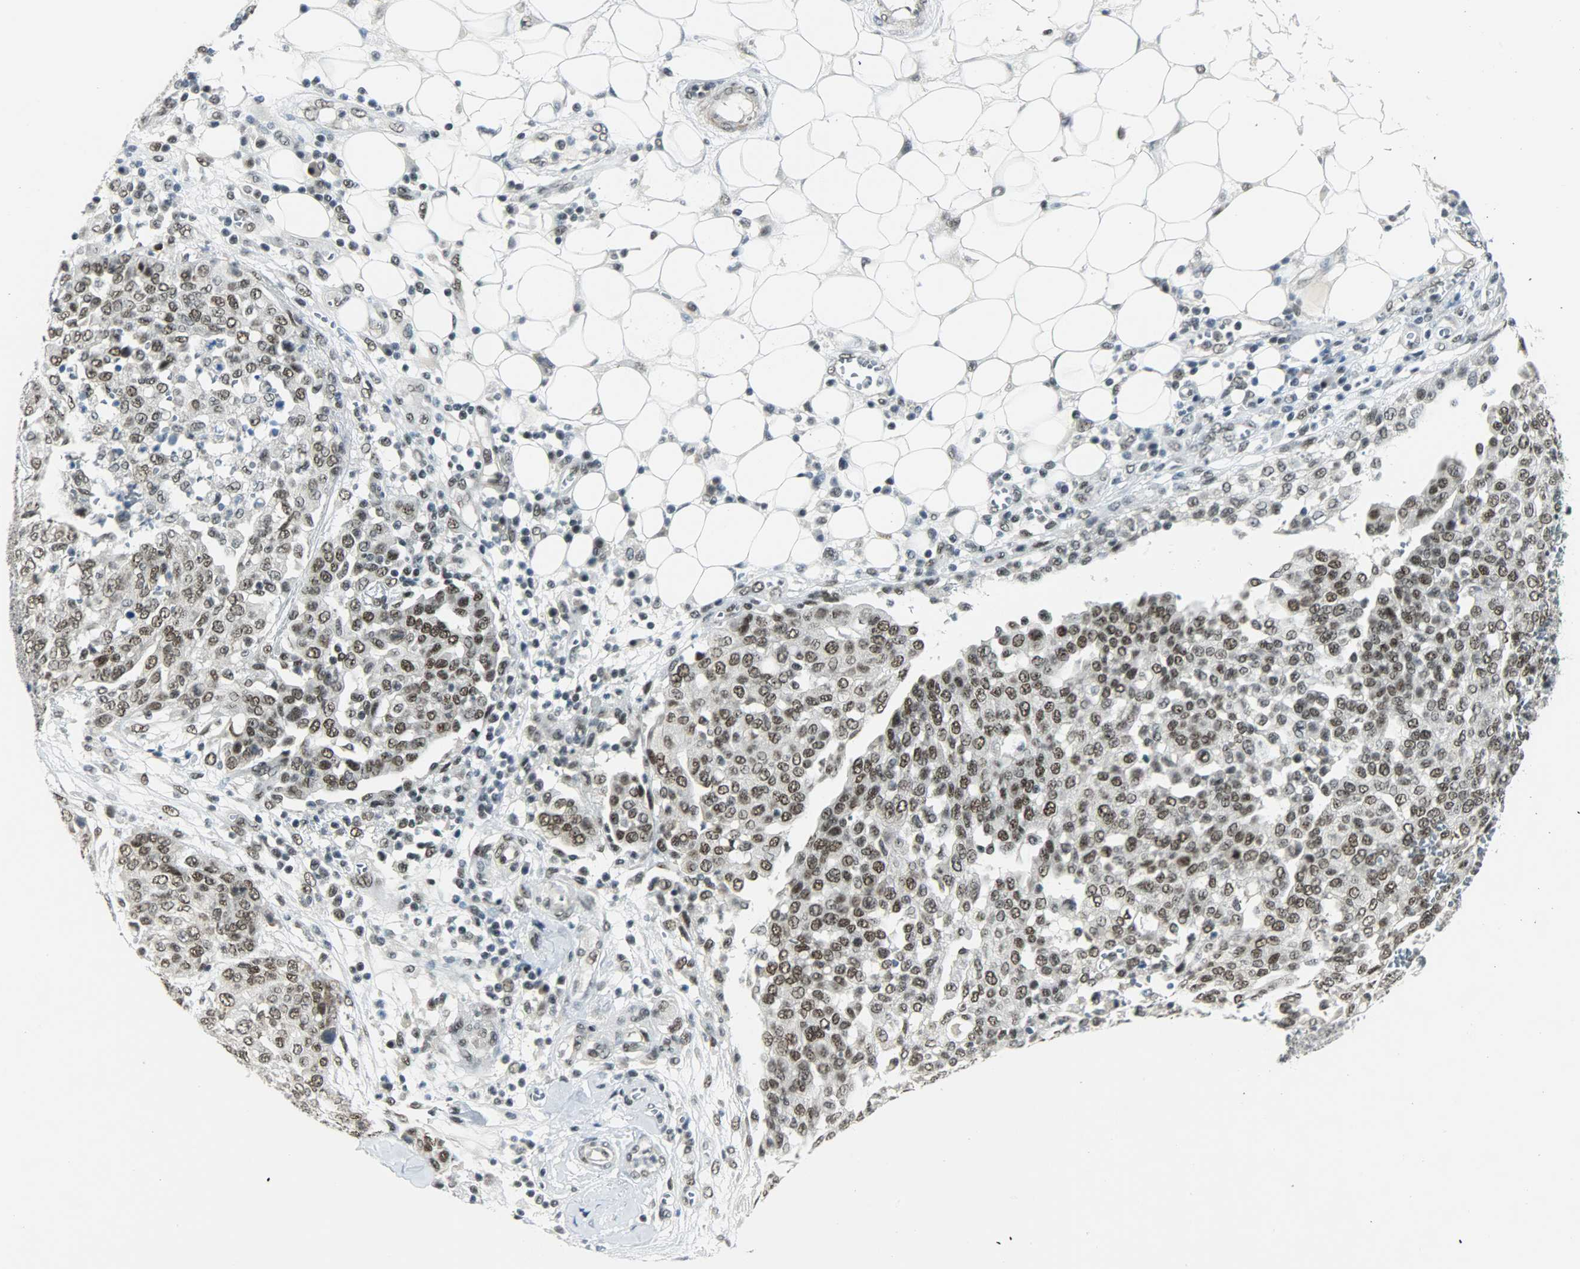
{"staining": {"intensity": "moderate", "quantity": ">75%", "location": "nuclear"}, "tissue": "ovarian cancer", "cell_type": "Tumor cells", "image_type": "cancer", "snomed": [{"axis": "morphology", "description": "Cystadenocarcinoma, serous, NOS"}, {"axis": "topography", "description": "Soft tissue"}, {"axis": "topography", "description": "Ovary"}], "caption": "Immunohistochemistry (IHC) of serous cystadenocarcinoma (ovarian) displays medium levels of moderate nuclear expression in approximately >75% of tumor cells.", "gene": "SUGP1", "patient": {"sex": "female", "age": 57}}